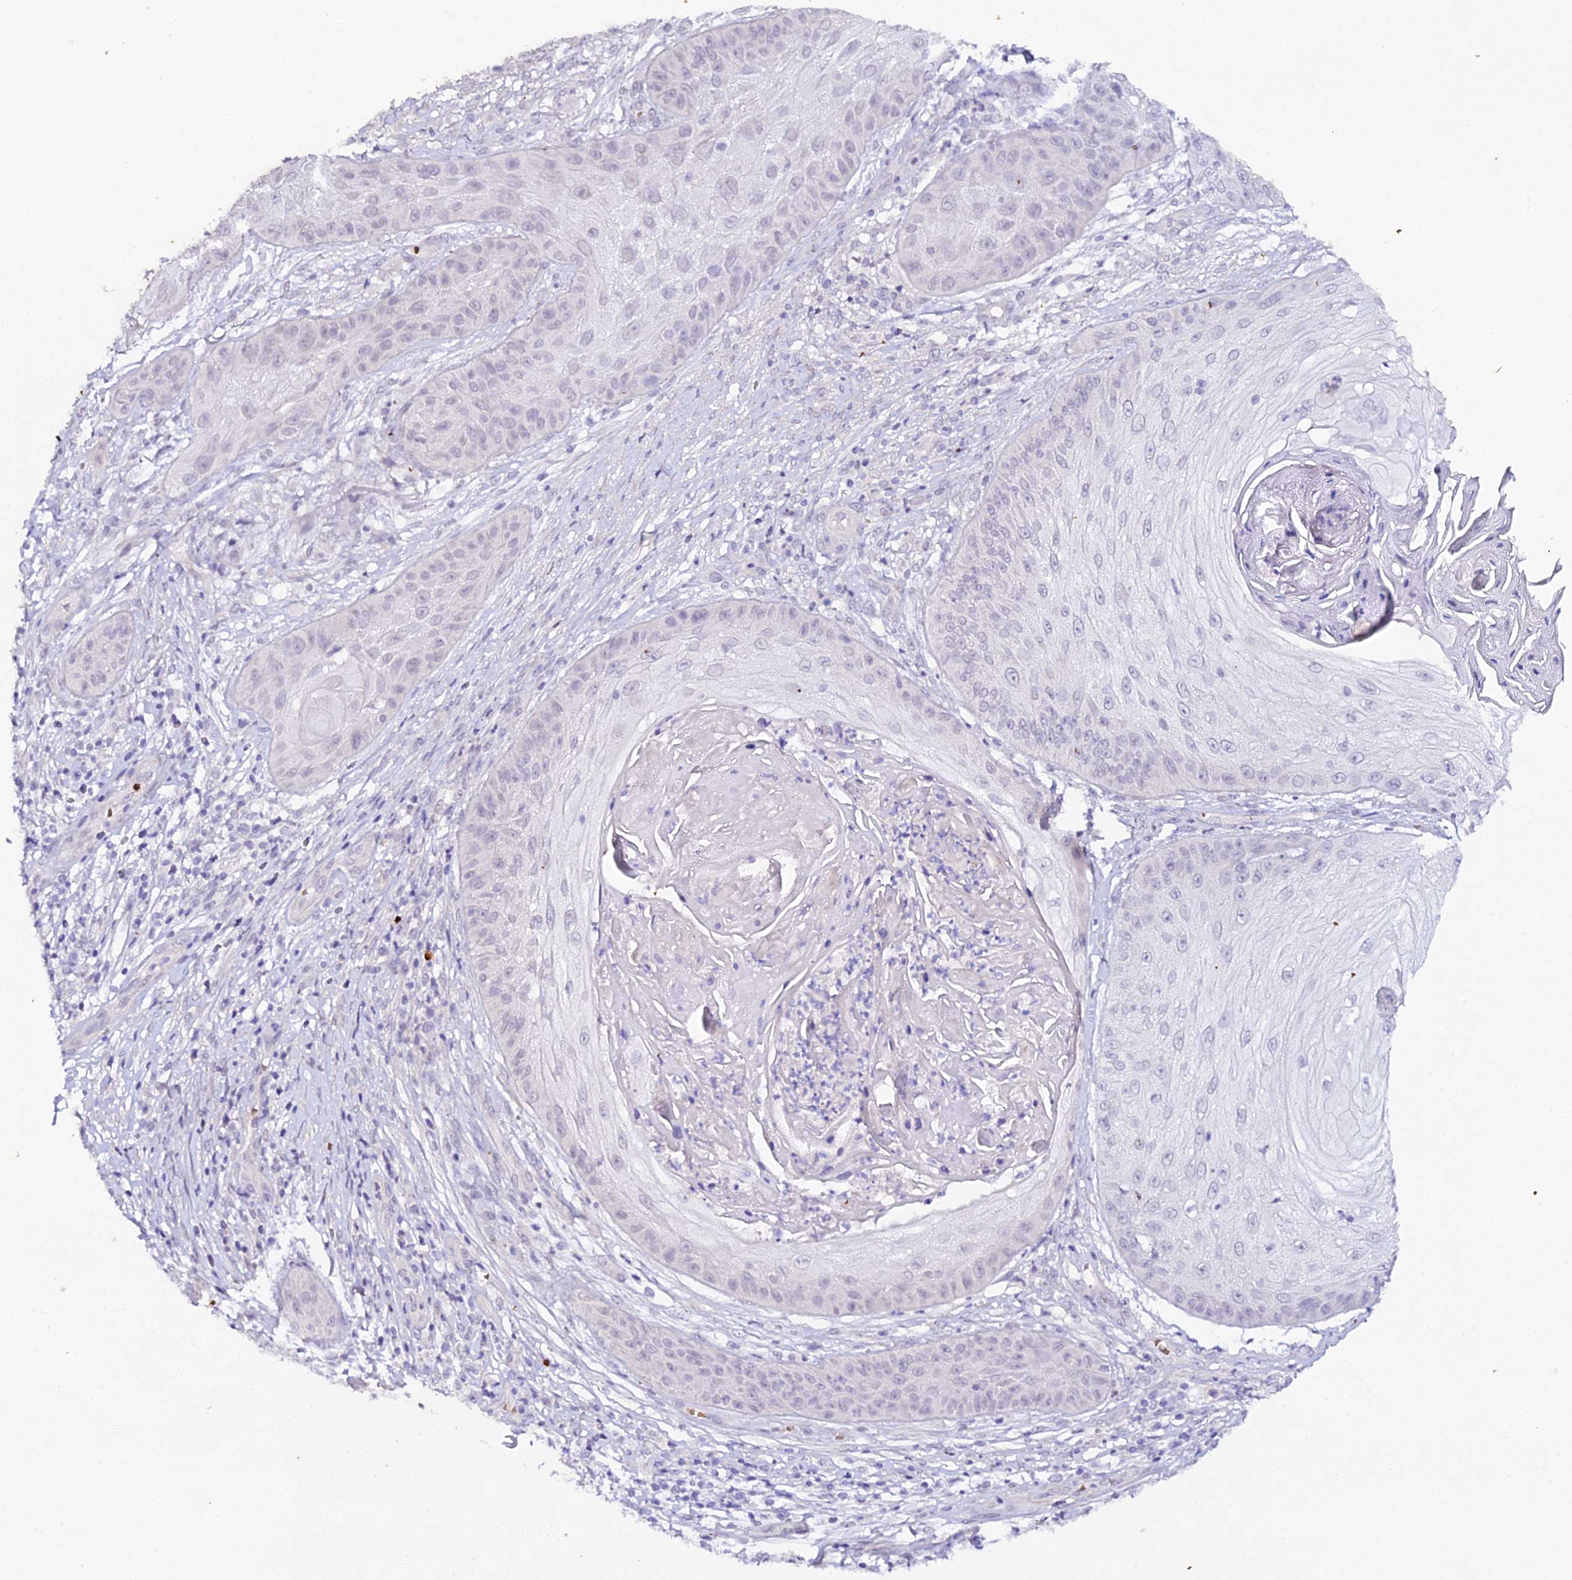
{"staining": {"intensity": "negative", "quantity": "none", "location": "none"}, "tissue": "skin cancer", "cell_type": "Tumor cells", "image_type": "cancer", "snomed": [{"axis": "morphology", "description": "Squamous cell carcinoma, NOS"}, {"axis": "topography", "description": "Skin"}], "caption": "This image is of skin squamous cell carcinoma stained with immunohistochemistry (IHC) to label a protein in brown with the nuclei are counter-stained blue. There is no staining in tumor cells.", "gene": "CFAP45", "patient": {"sex": "male", "age": 70}}